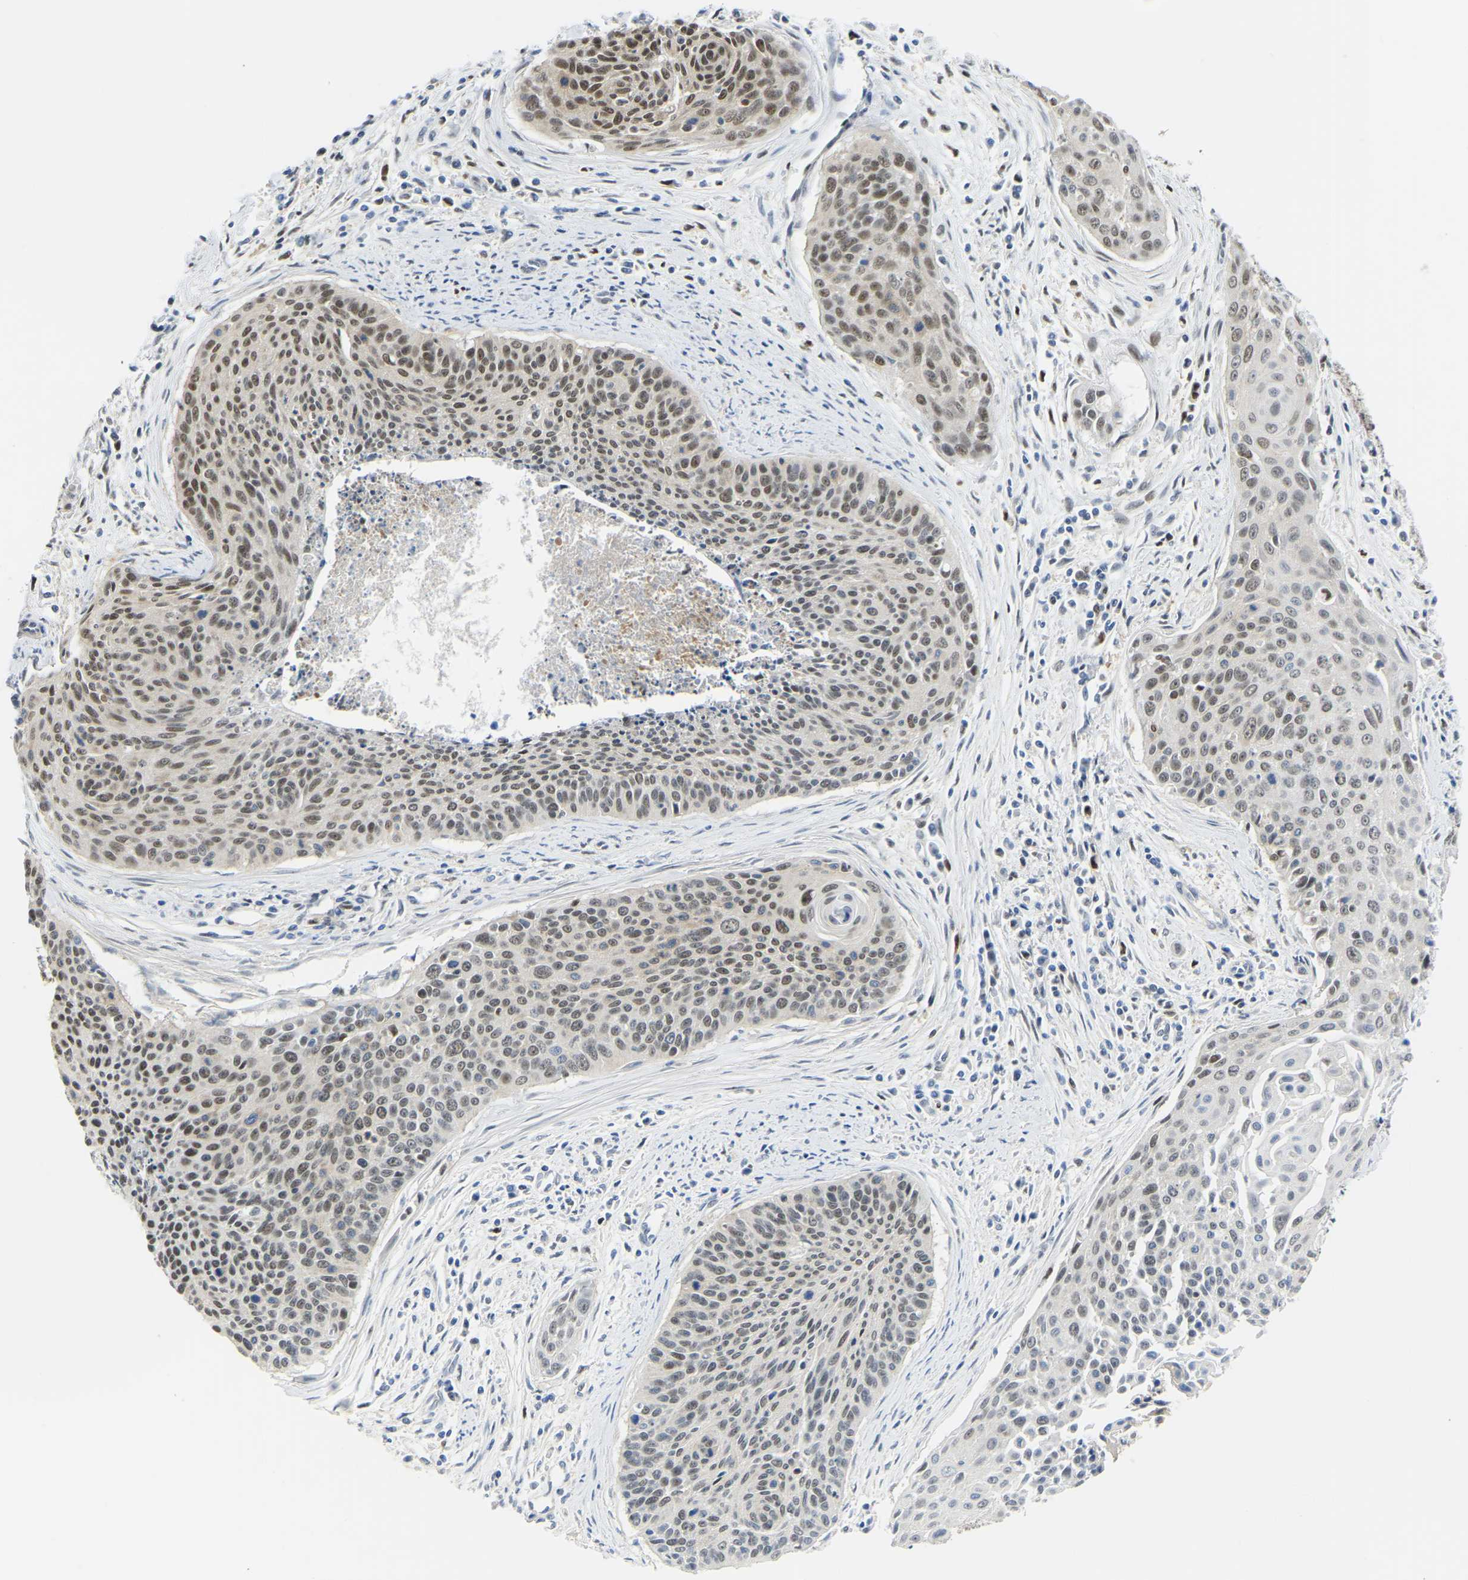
{"staining": {"intensity": "strong", "quantity": "25%-75%", "location": "nuclear"}, "tissue": "cervical cancer", "cell_type": "Tumor cells", "image_type": "cancer", "snomed": [{"axis": "morphology", "description": "Squamous cell carcinoma, NOS"}, {"axis": "topography", "description": "Cervix"}], "caption": "DAB immunohistochemical staining of cervical squamous cell carcinoma exhibits strong nuclear protein expression in about 25%-75% of tumor cells. (Stains: DAB (3,3'-diaminobenzidine) in brown, nuclei in blue, Microscopy: brightfield microscopy at high magnification).", "gene": "KLRG2", "patient": {"sex": "female", "age": 55}}